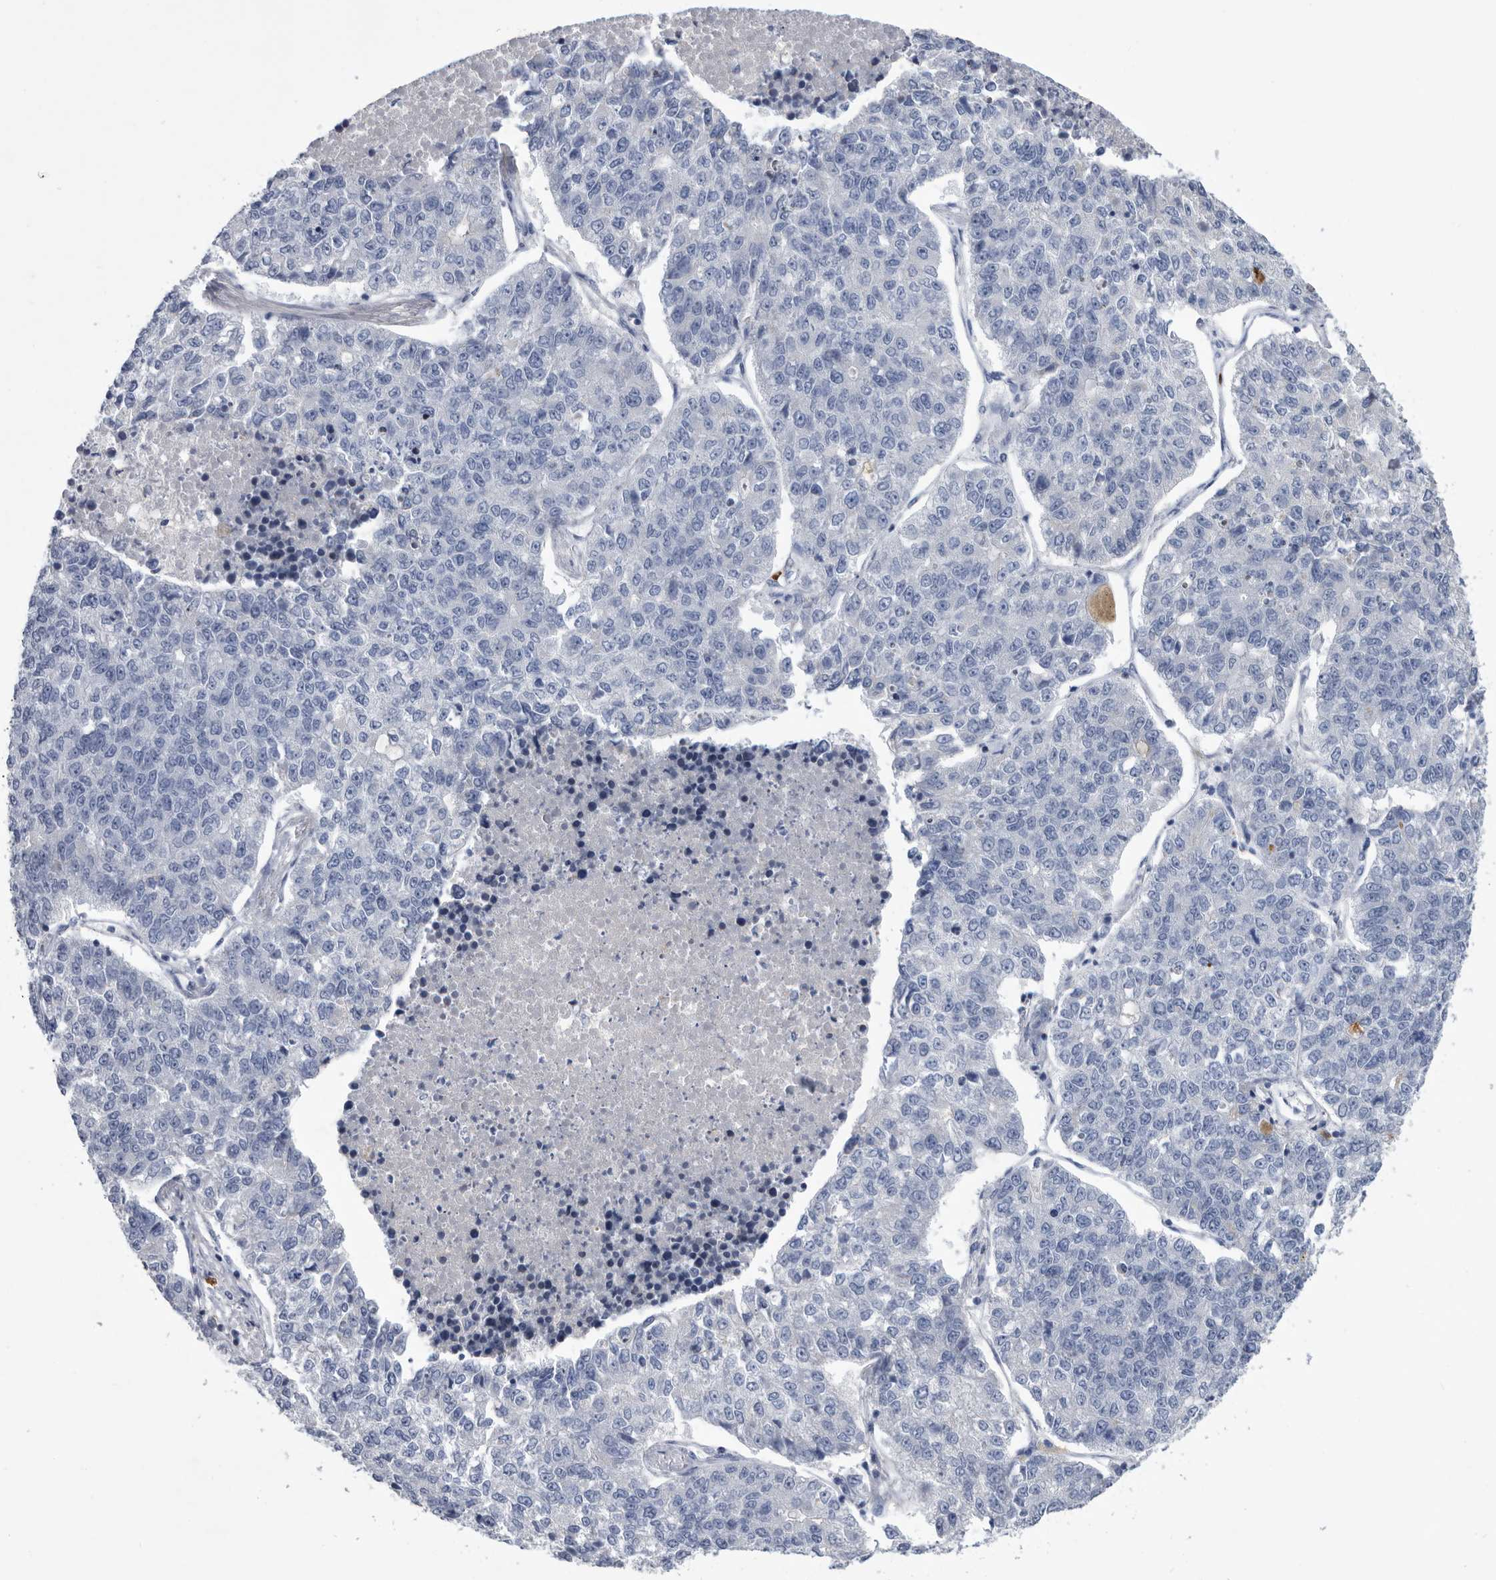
{"staining": {"intensity": "negative", "quantity": "none", "location": "none"}, "tissue": "lung cancer", "cell_type": "Tumor cells", "image_type": "cancer", "snomed": [{"axis": "morphology", "description": "Adenocarcinoma, NOS"}, {"axis": "topography", "description": "Lung"}], "caption": "An IHC image of adenocarcinoma (lung) is shown. There is no staining in tumor cells of adenocarcinoma (lung).", "gene": "BTBD6", "patient": {"sex": "male", "age": 49}}